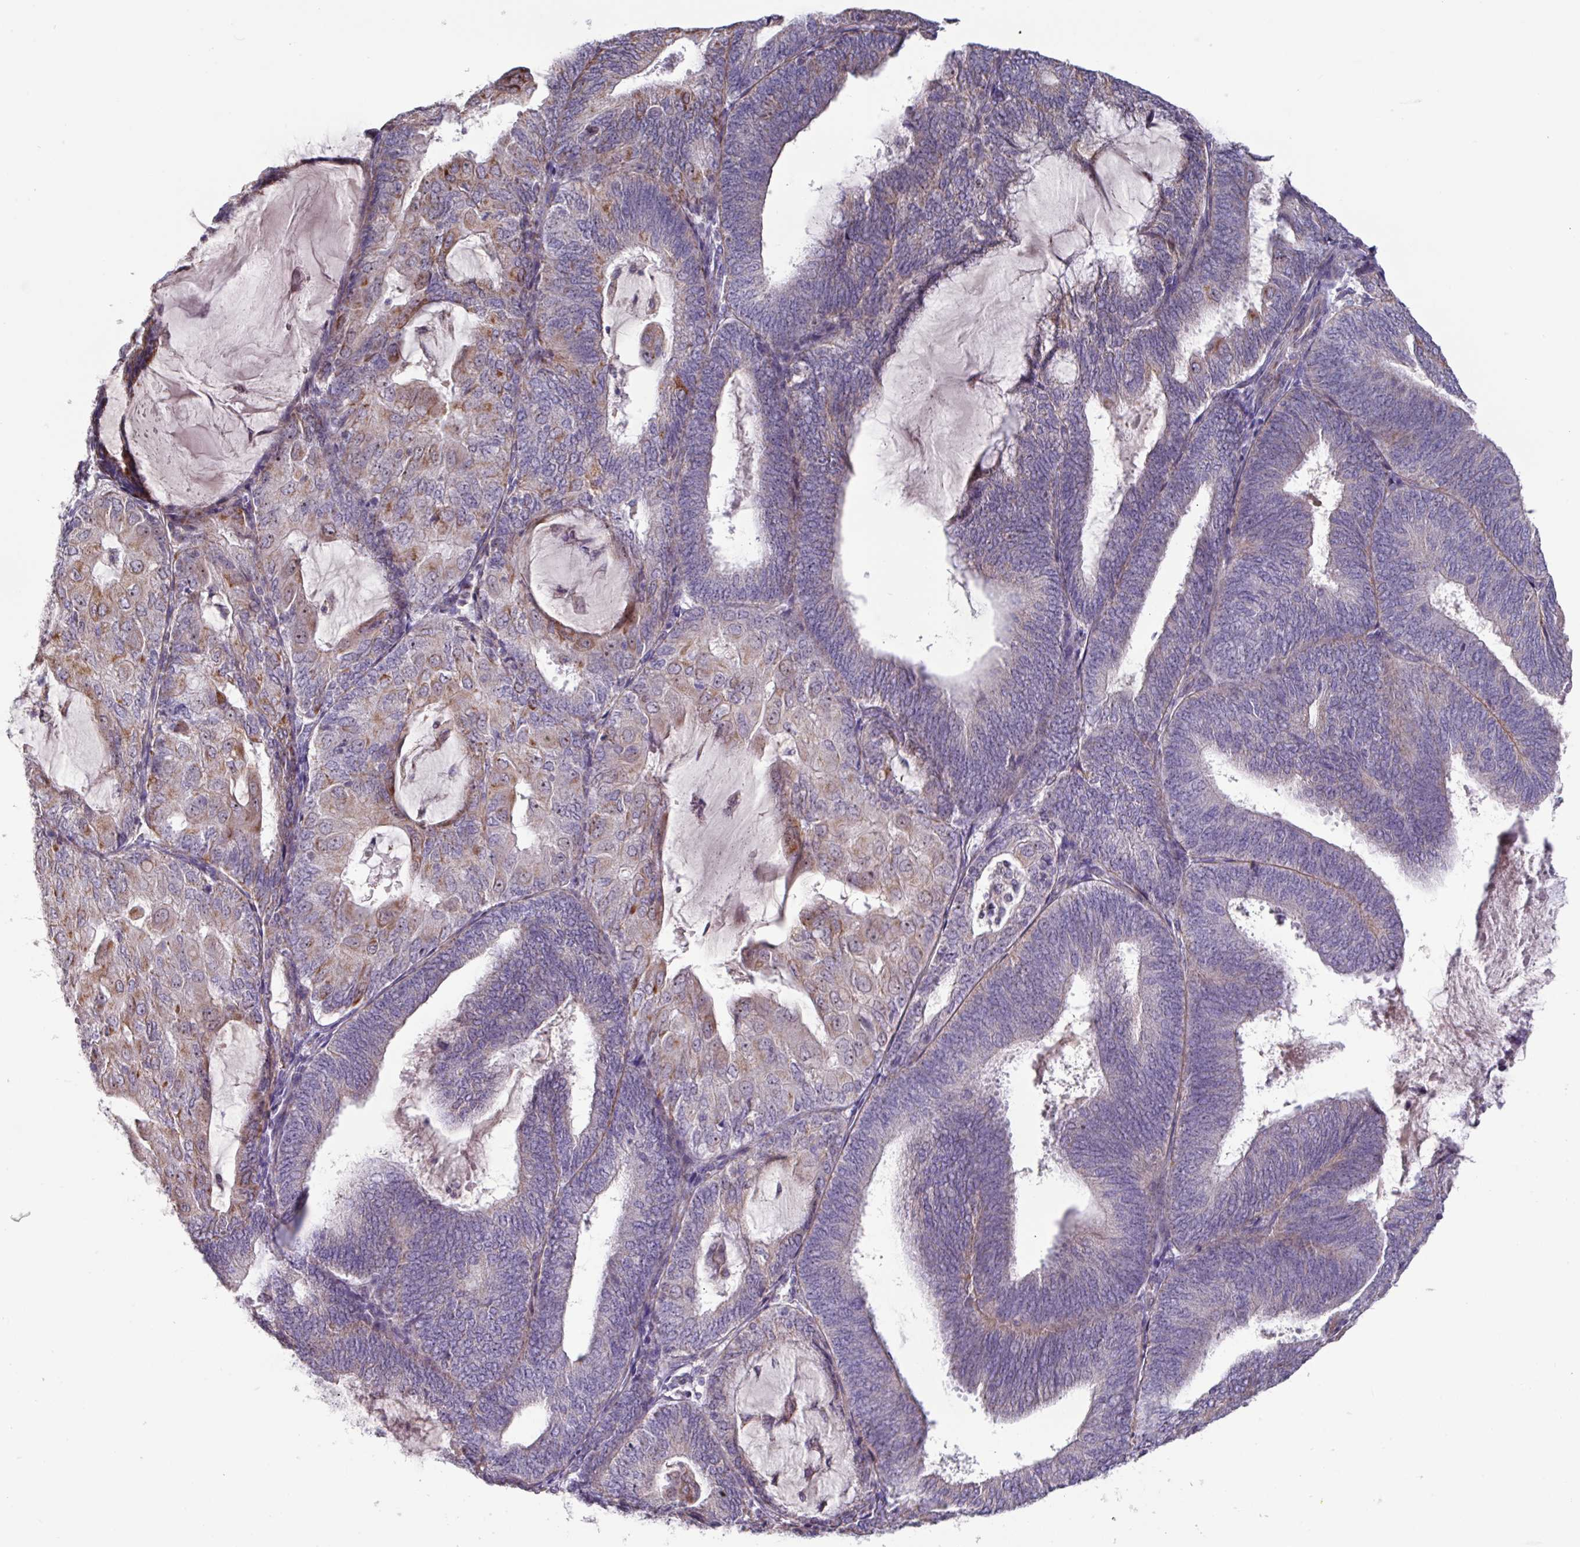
{"staining": {"intensity": "weak", "quantity": "25%-75%", "location": "cytoplasmic/membranous"}, "tissue": "endometrial cancer", "cell_type": "Tumor cells", "image_type": "cancer", "snomed": [{"axis": "morphology", "description": "Adenocarcinoma, NOS"}, {"axis": "topography", "description": "Endometrium"}], "caption": "Immunohistochemistry (IHC) of human endometrial cancer displays low levels of weak cytoplasmic/membranous positivity in about 25%-75% of tumor cells.", "gene": "MT-ND4", "patient": {"sex": "female", "age": 81}}